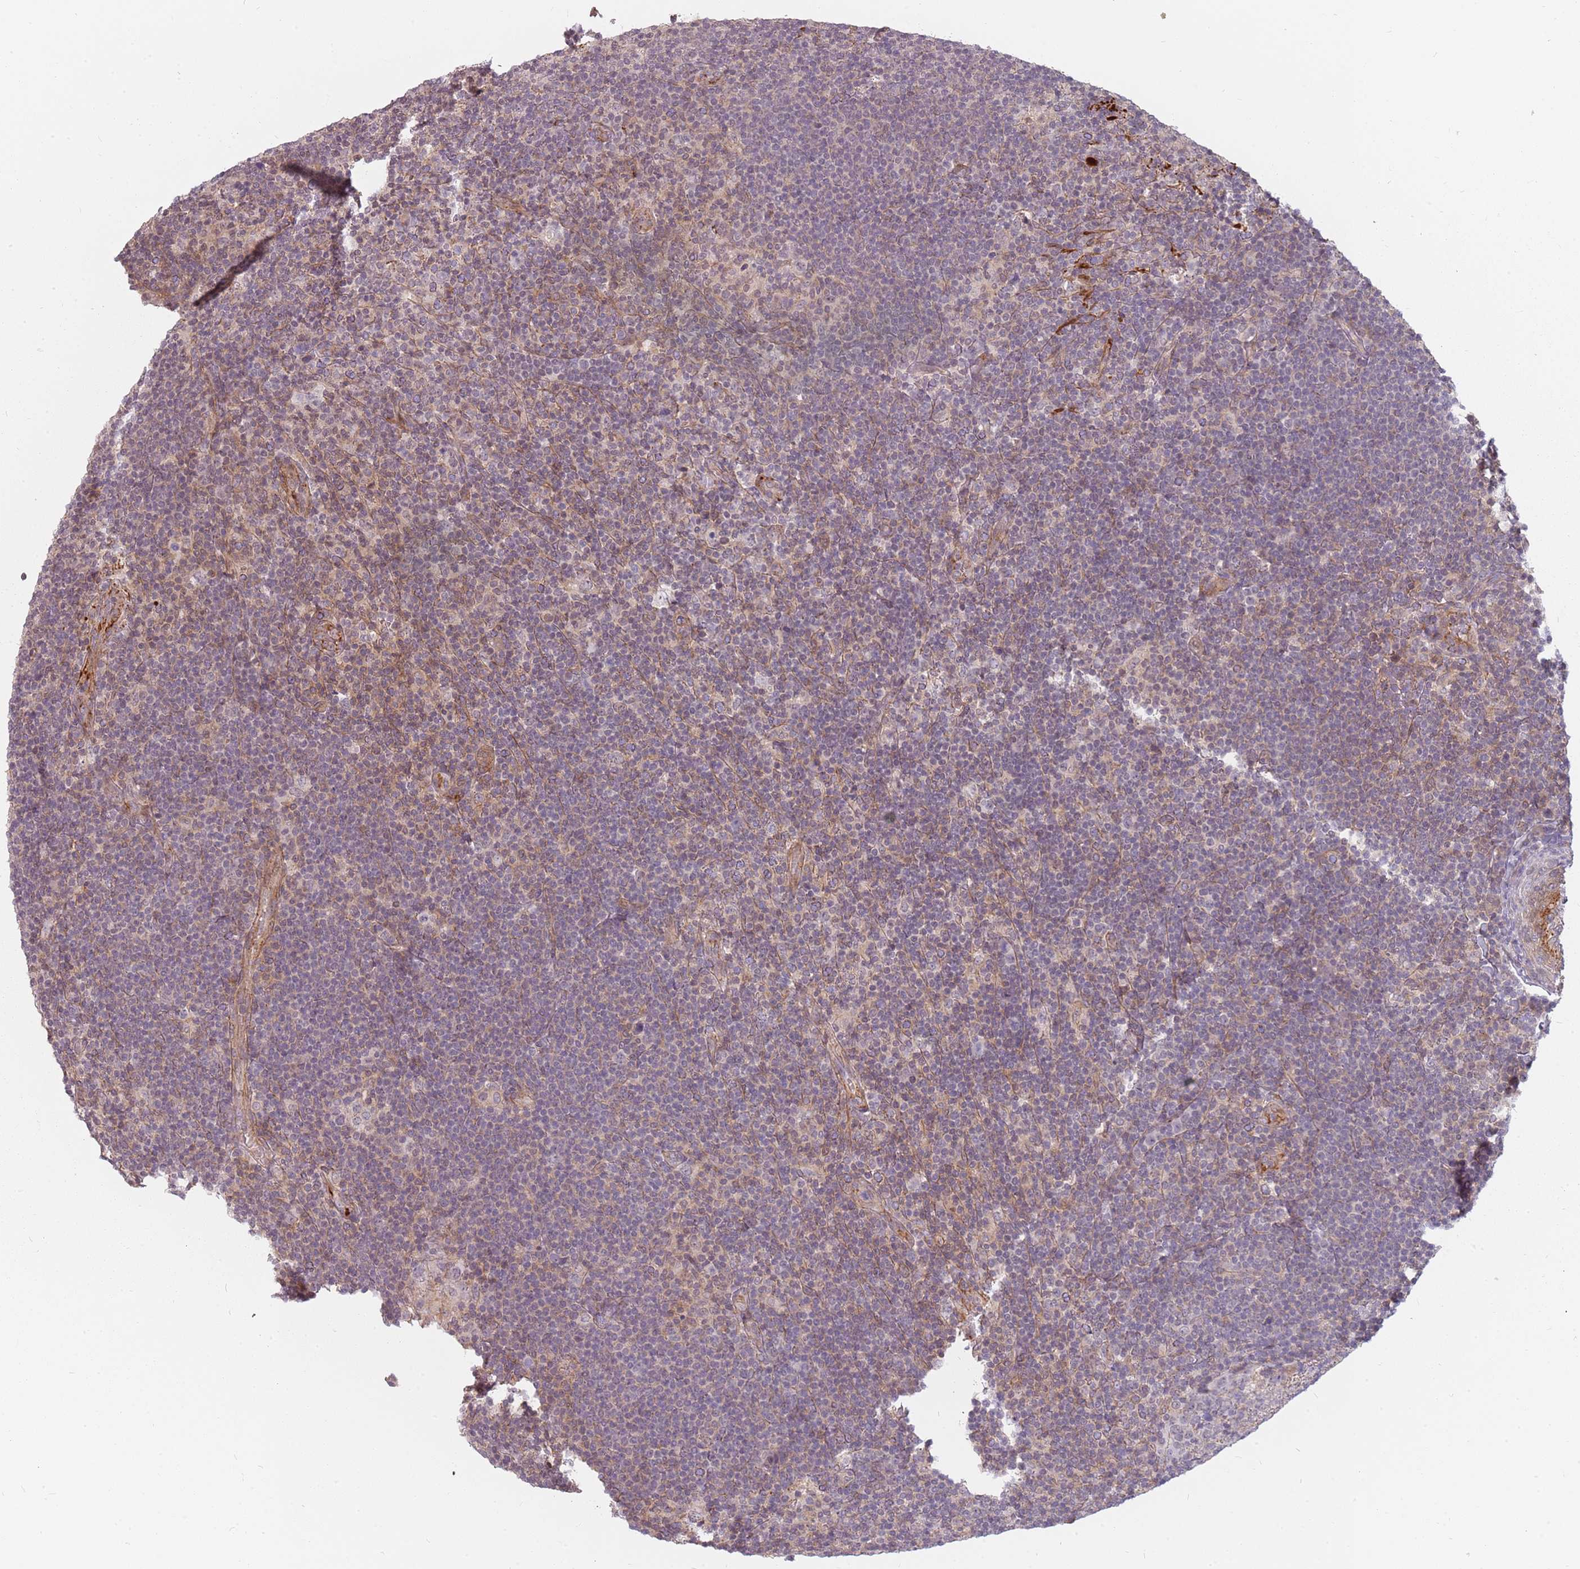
{"staining": {"intensity": "negative", "quantity": "none", "location": "none"}, "tissue": "lymphoma", "cell_type": "Tumor cells", "image_type": "cancer", "snomed": [{"axis": "morphology", "description": "Hodgkin's disease, NOS"}, {"axis": "topography", "description": "Lymph node"}], "caption": "Histopathology image shows no protein staining in tumor cells of lymphoma tissue. The staining was performed using DAB (3,3'-diaminobenzidine) to visualize the protein expression in brown, while the nuclei were stained in blue with hematoxylin (Magnification: 20x).", "gene": "PPP1R14C", "patient": {"sex": "female", "age": 57}}